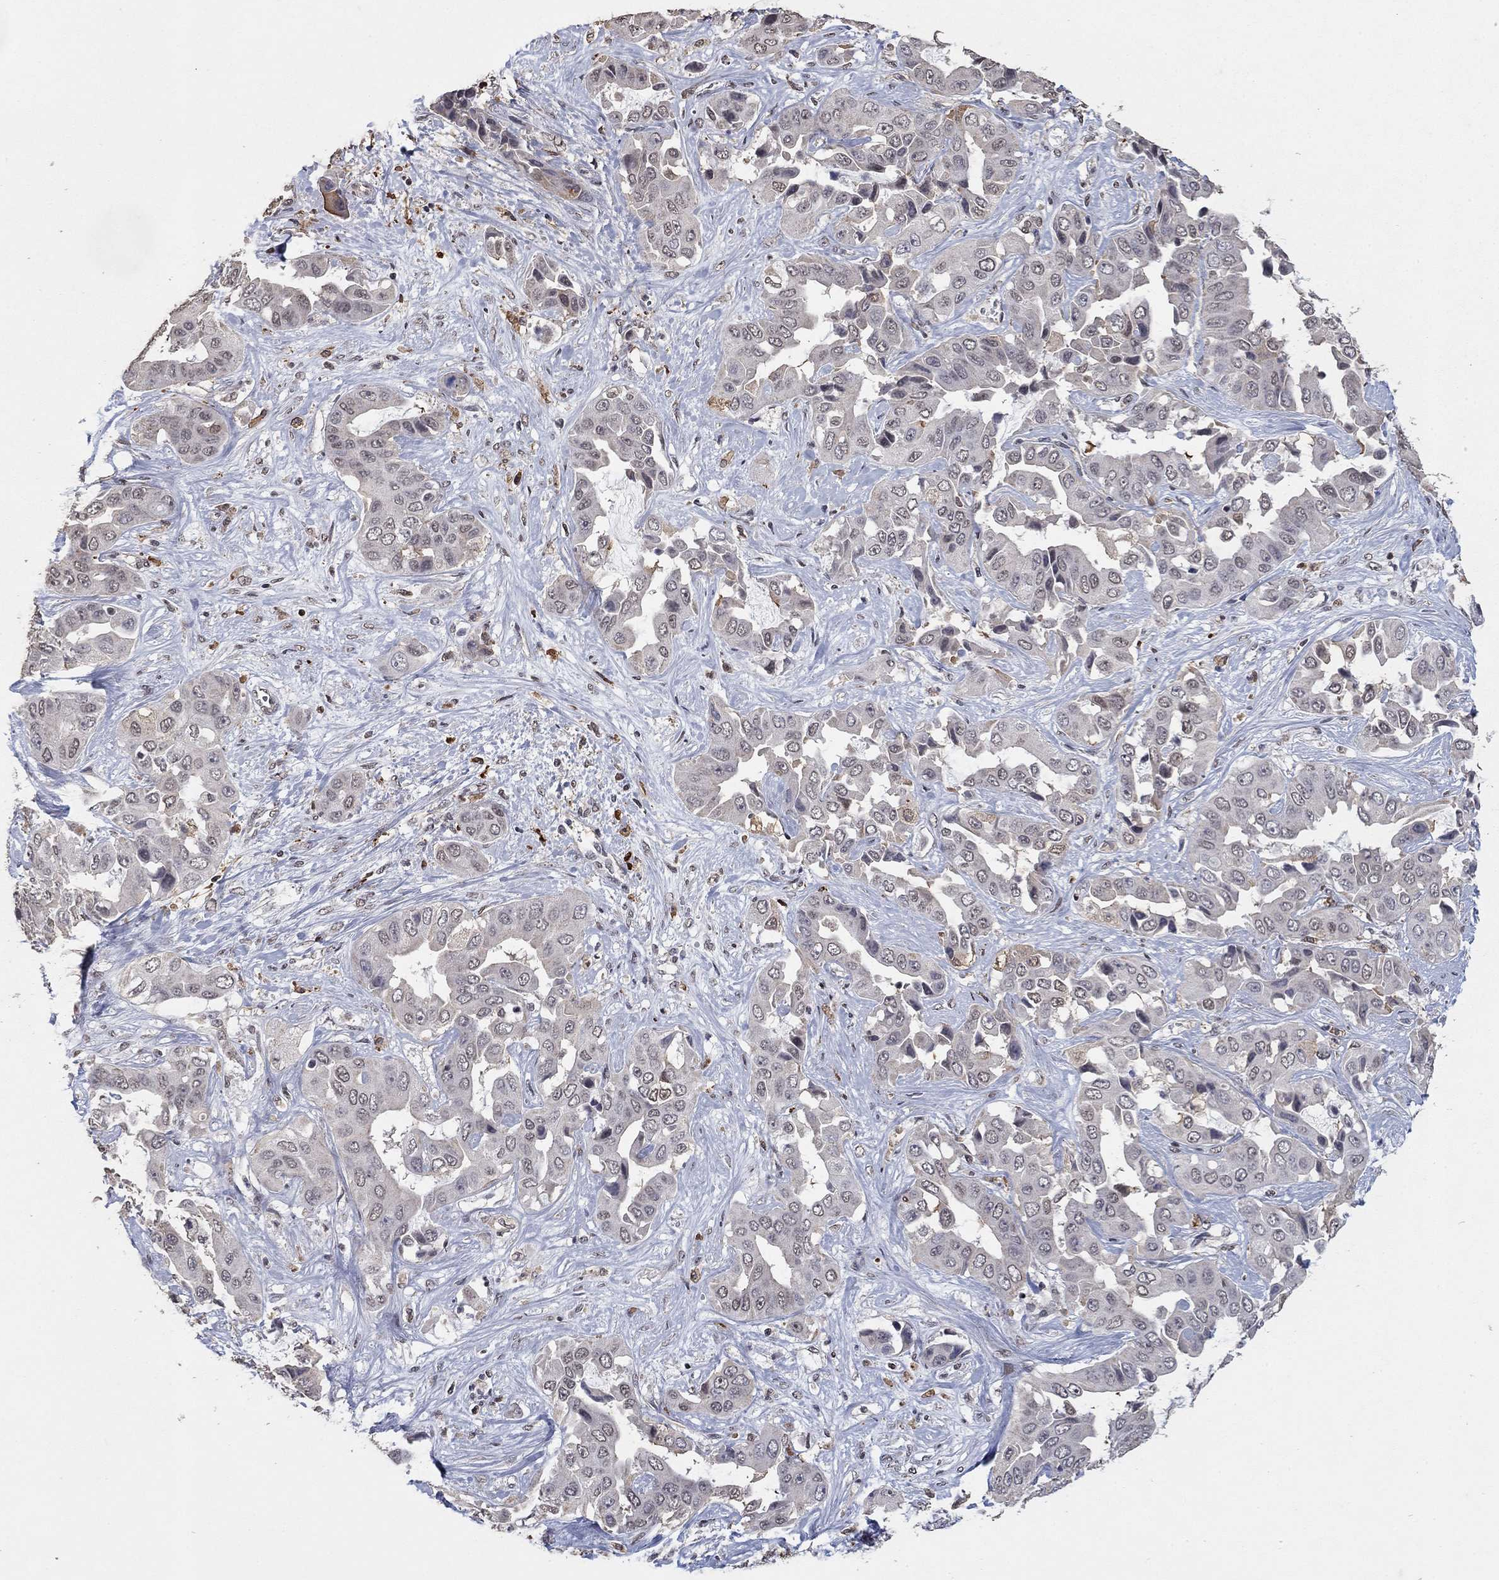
{"staining": {"intensity": "negative", "quantity": "none", "location": "none"}, "tissue": "liver cancer", "cell_type": "Tumor cells", "image_type": "cancer", "snomed": [{"axis": "morphology", "description": "Cholangiocarcinoma"}, {"axis": "topography", "description": "Liver"}], "caption": "The image shows no staining of tumor cells in cholangiocarcinoma (liver).", "gene": "GRIA3", "patient": {"sex": "female", "age": 52}}